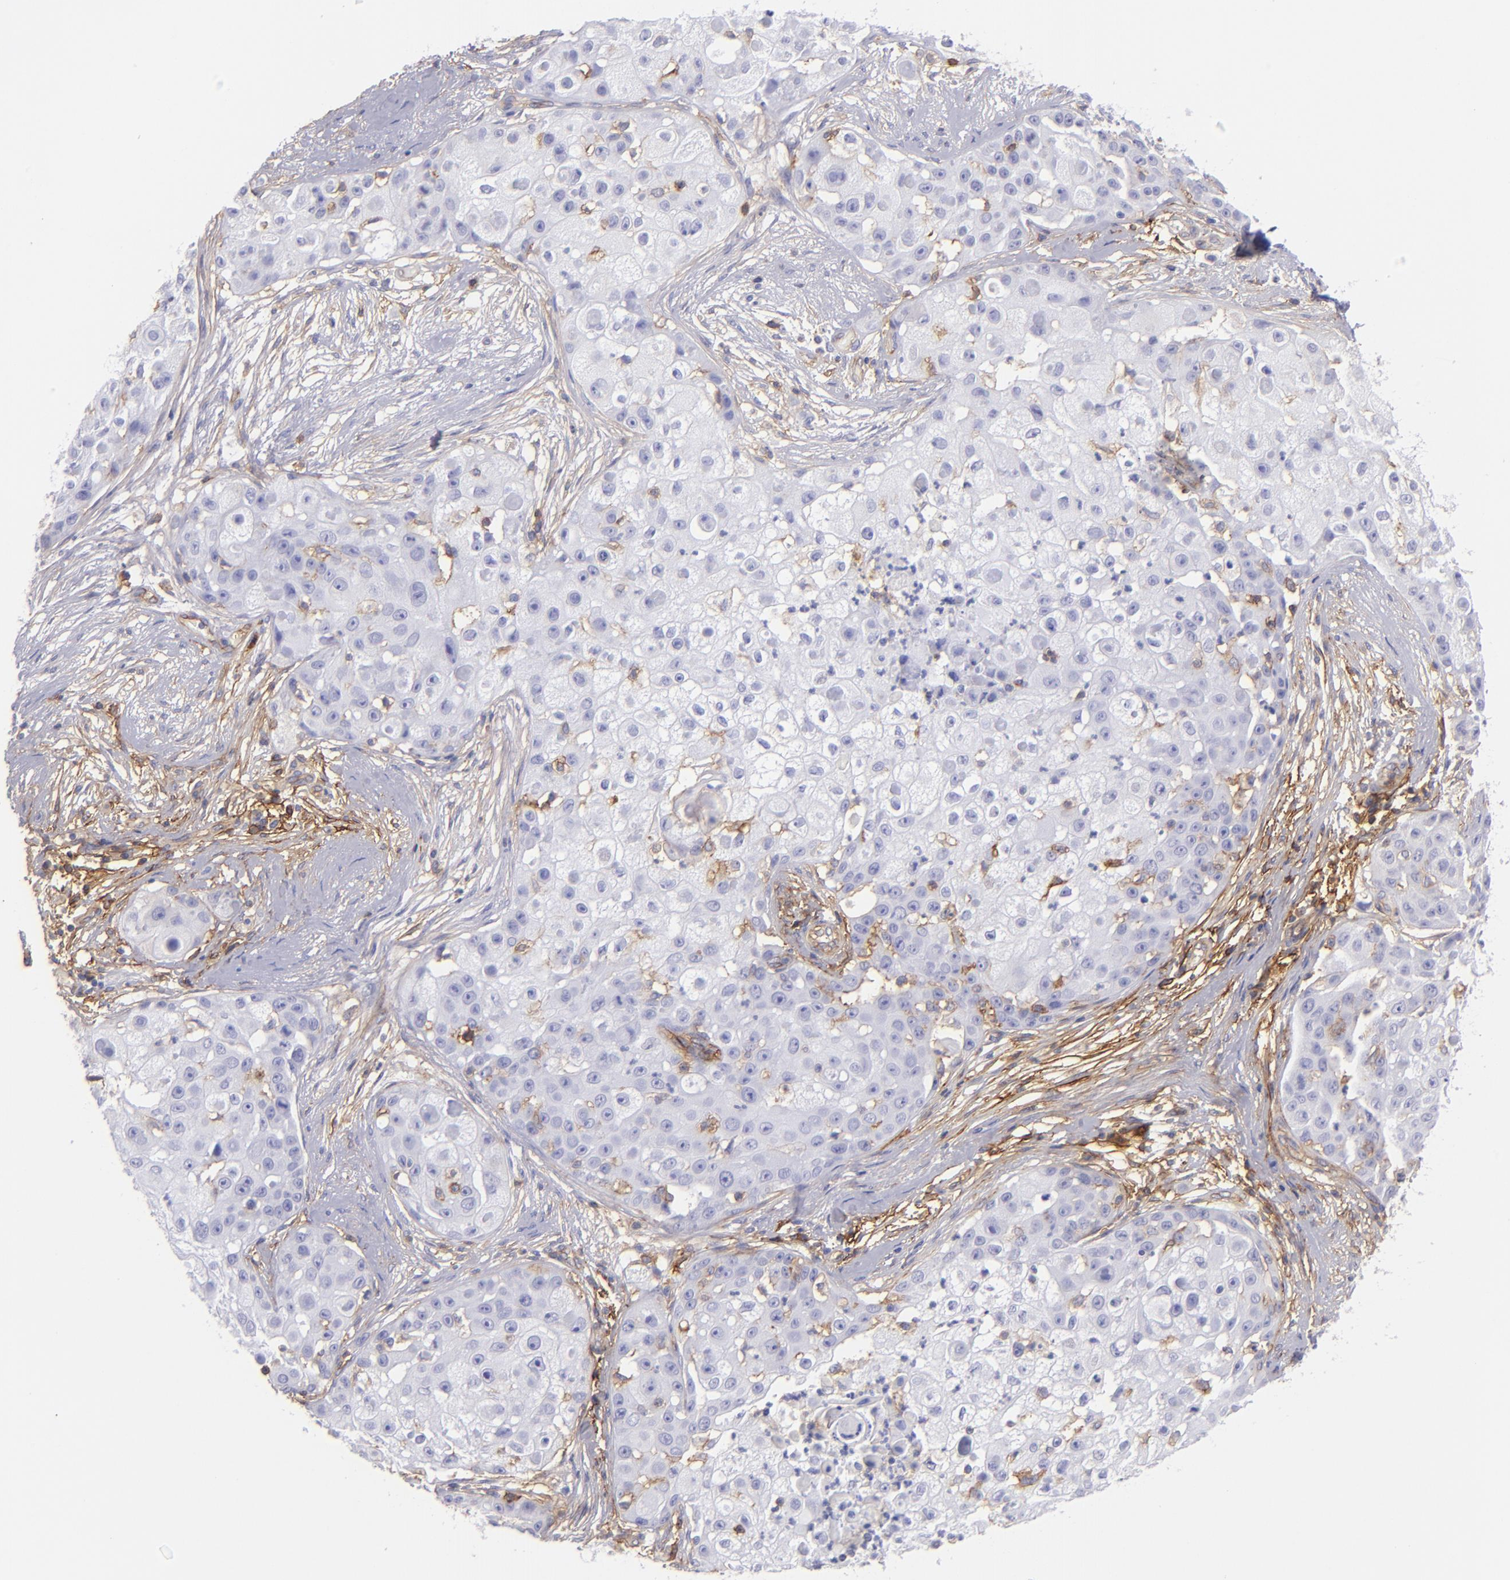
{"staining": {"intensity": "negative", "quantity": "none", "location": "none"}, "tissue": "skin cancer", "cell_type": "Tumor cells", "image_type": "cancer", "snomed": [{"axis": "morphology", "description": "Squamous cell carcinoma, NOS"}, {"axis": "topography", "description": "Skin"}], "caption": "A photomicrograph of human squamous cell carcinoma (skin) is negative for staining in tumor cells. (Brightfield microscopy of DAB (3,3'-diaminobenzidine) immunohistochemistry (IHC) at high magnification).", "gene": "ENTPD1", "patient": {"sex": "female", "age": 57}}